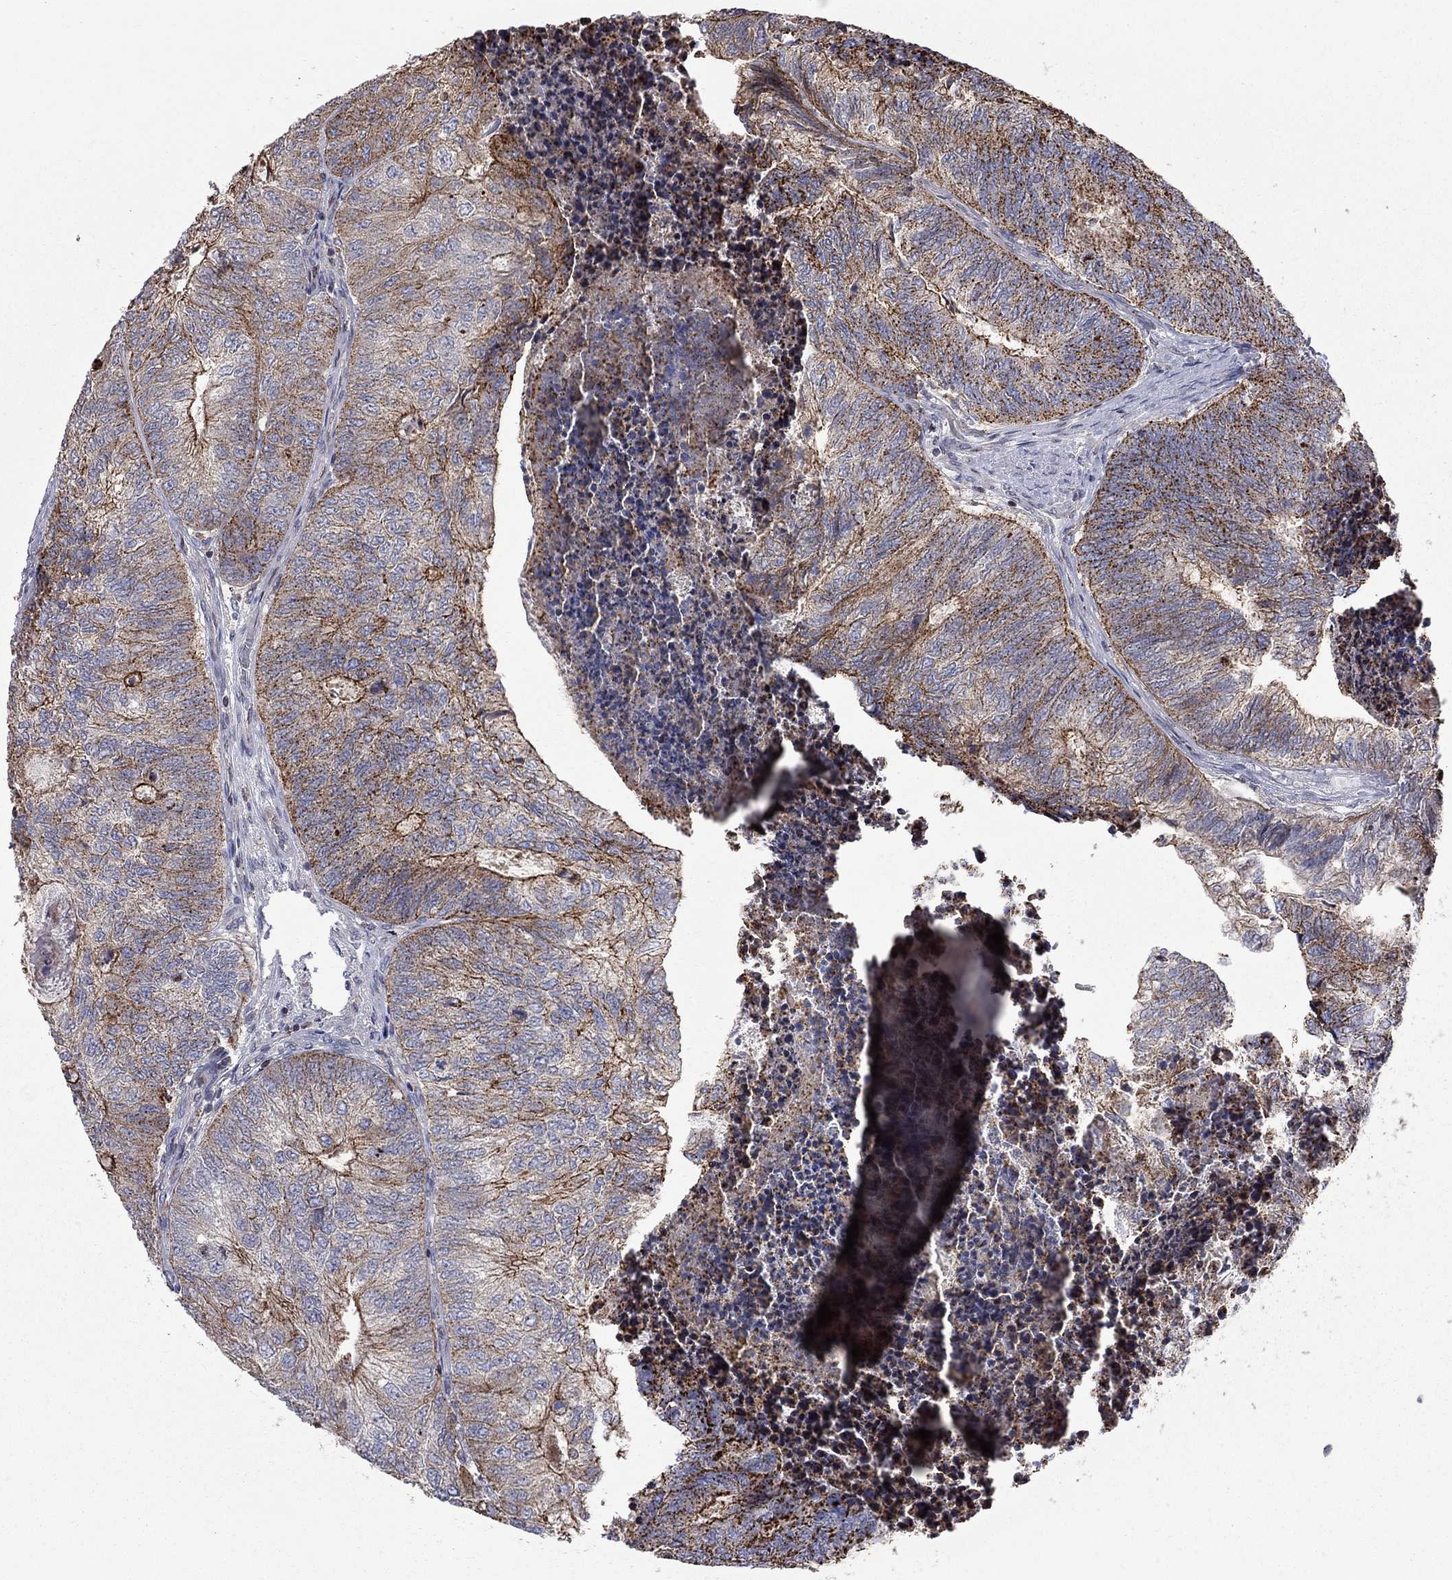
{"staining": {"intensity": "strong", "quantity": "25%-75%", "location": "cytoplasmic/membranous"}, "tissue": "colorectal cancer", "cell_type": "Tumor cells", "image_type": "cancer", "snomed": [{"axis": "morphology", "description": "Adenocarcinoma, NOS"}, {"axis": "topography", "description": "Colon"}], "caption": "Human colorectal adenocarcinoma stained with a brown dye shows strong cytoplasmic/membranous positive positivity in approximately 25%-75% of tumor cells.", "gene": "ERN2", "patient": {"sex": "female", "age": 67}}